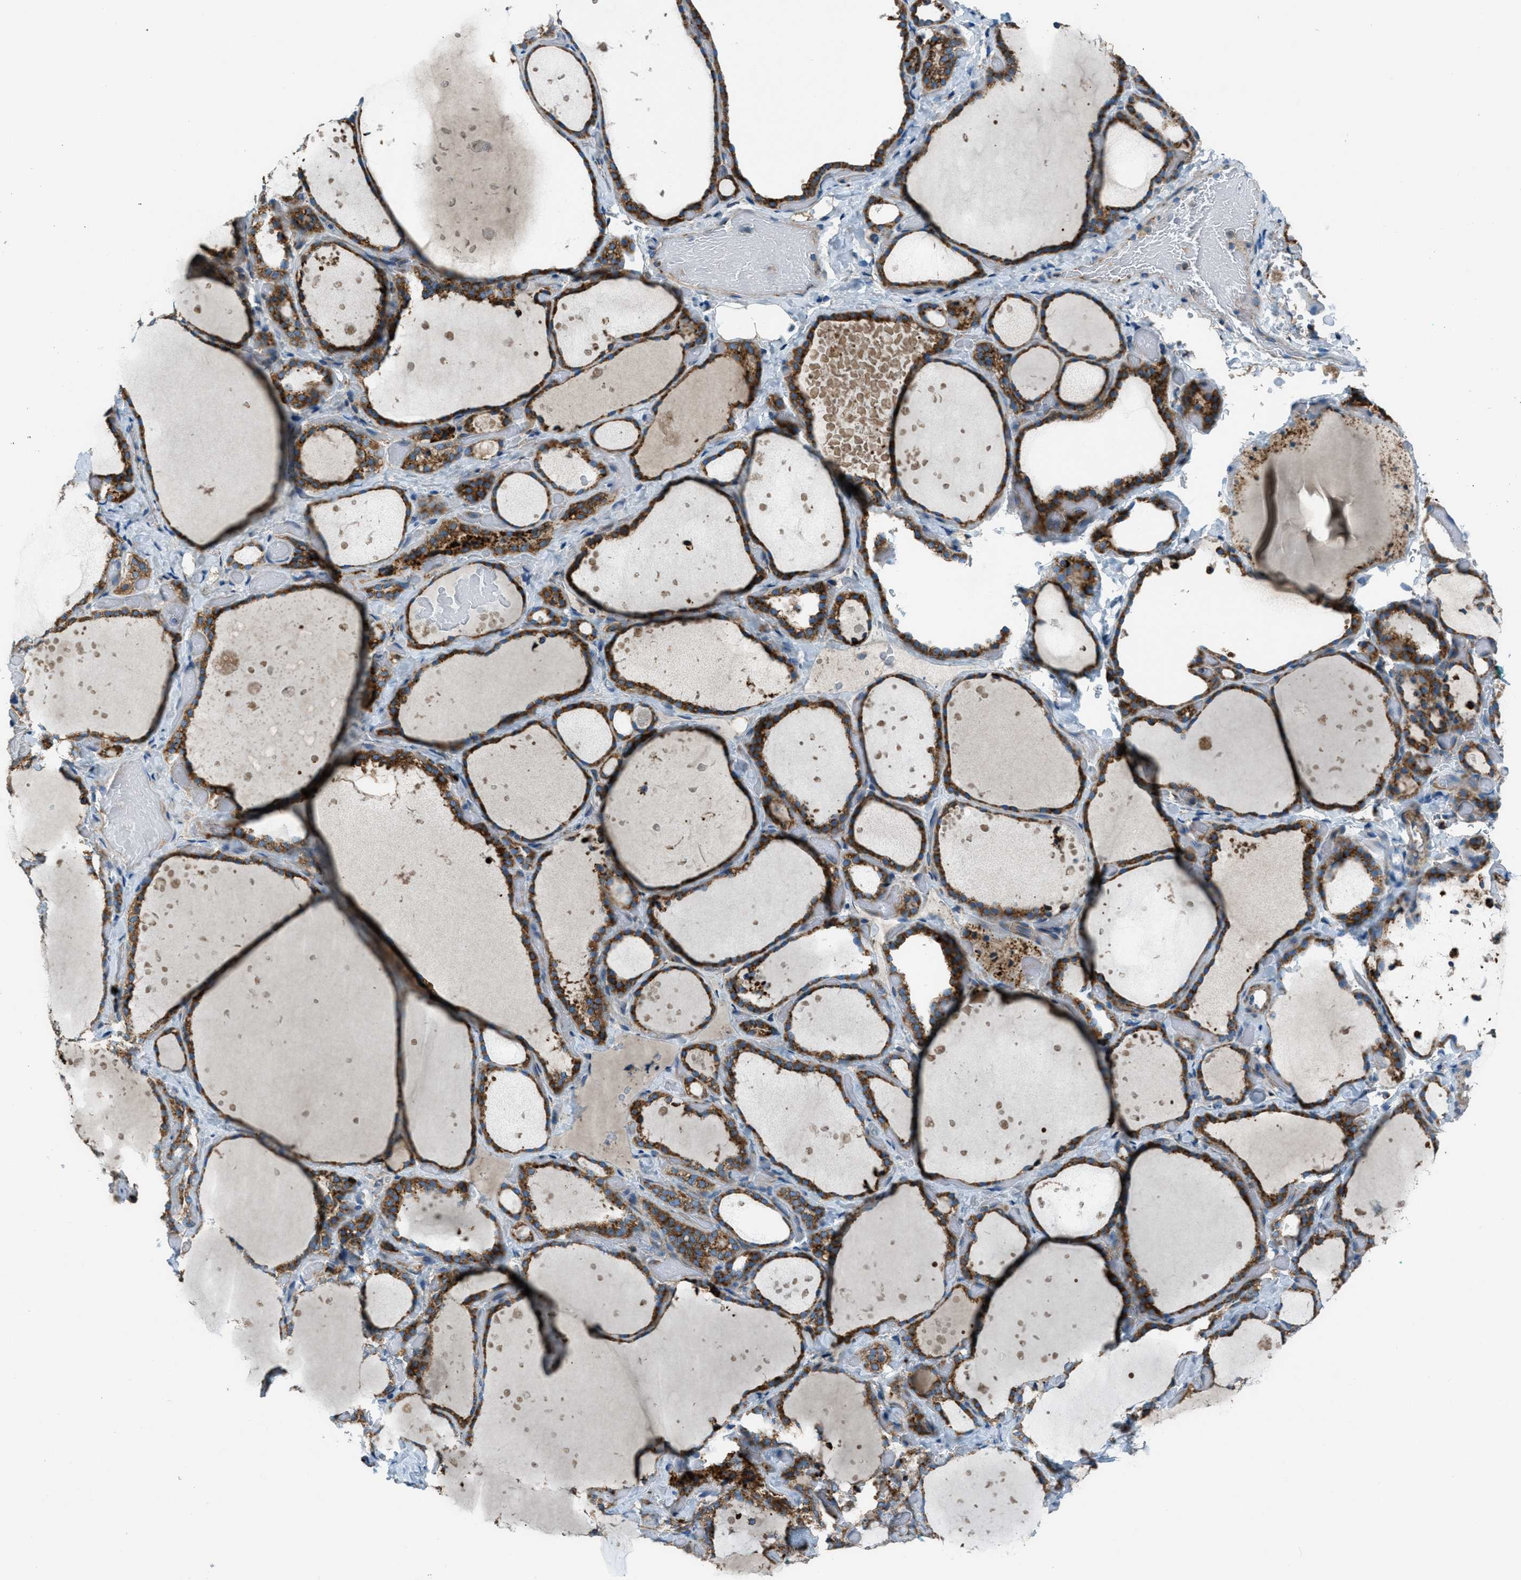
{"staining": {"intensity": "moderate", "quantity": ">75%", "location": "cytoplasmic/membranous"}, "tissue": "thyroid gland", "cell_type": "Glandular cells", "image_type": "normal", "snomed": [{"axis": "morphology", "description": "Normal tissue, NOS"}, {"axis": "topography", "description": "Thyroid gland"}], "caption": "Benign thyroid gland displays moderate cytoplasmic/membranous staining in about >75% of glandular cells, visualized by immunohistochemistry. (IHC, brightfield microscopy, high magnification).", "gene": "BCKDK", "patient": {"sex": "female", "age": 44}}